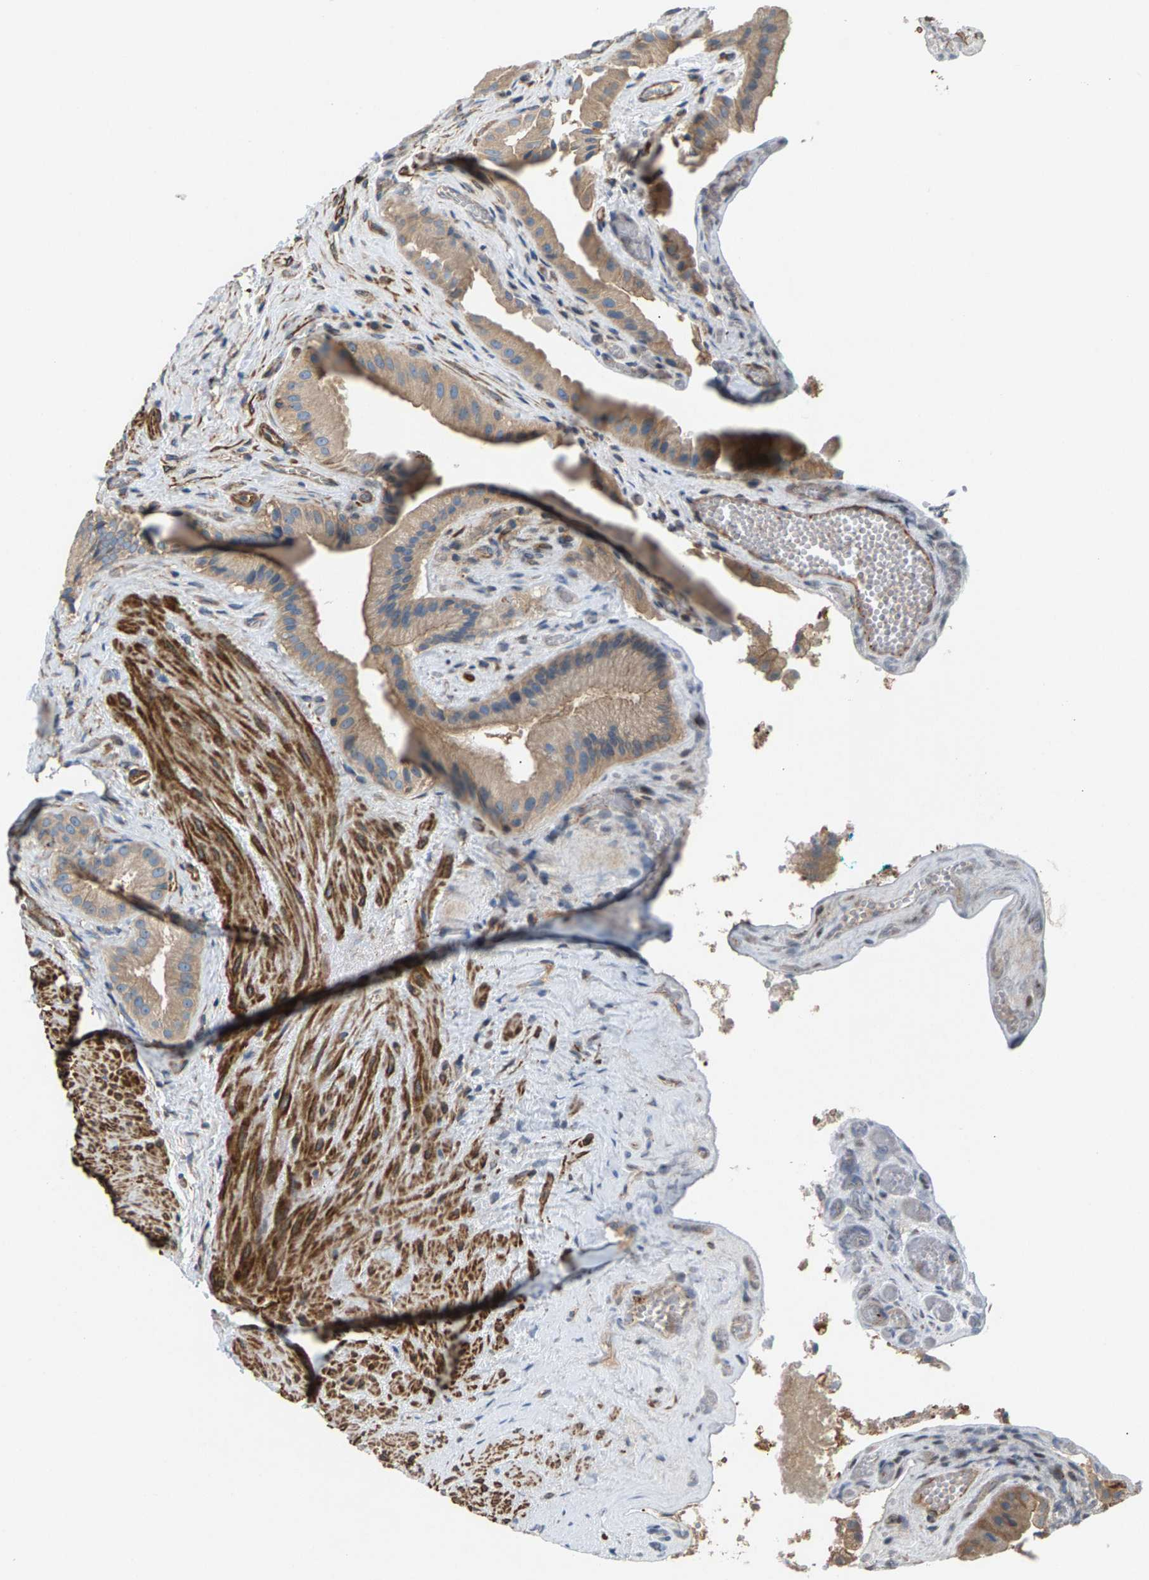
{"staining": {"intensity": "moderate", "quantity": ">75%", "location": "cytoplasmic/membranous"}, "tissue": "gallbladder", "cell_type": "Glandular cells", "image_type": "normal", "snomed": [{"axis": "morphology", "description": "Normal tissue, NOS"}, {"axis": "topography", "description": "Gallbladder"}], "caption": "The histopathology image exhibits staining of normal gallbladder, revealing moderate cytoplasmic/membranous protein expression (brown color) within glandular cells.", "gene": "PDCL", "patient": {"sex": "male", "age": 49}}